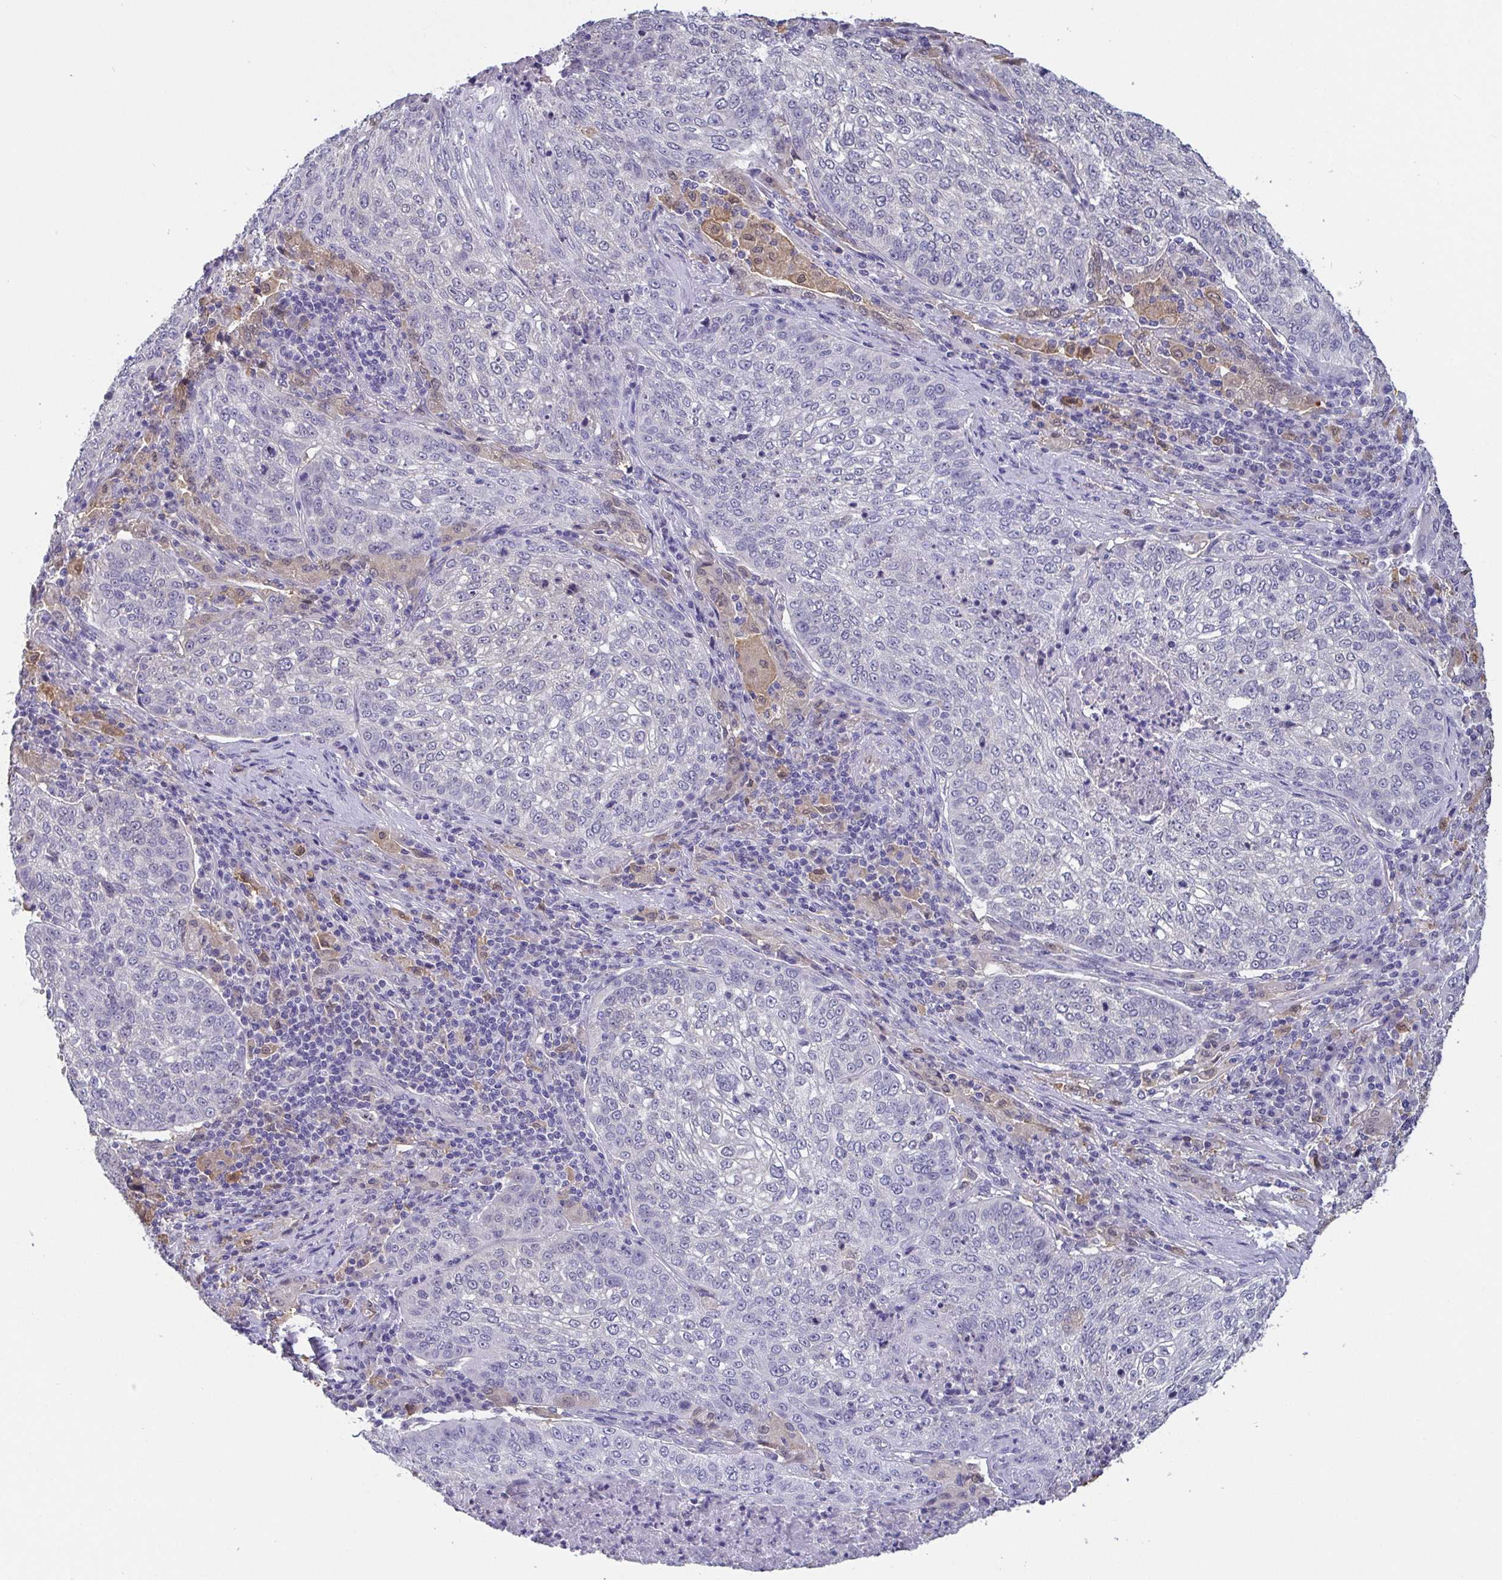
{"staining": {"intensity": "negative", "quantity": "none", "location": "none"}, "tissue": "lung cancer", "cell_type": "Tumor cells", "image_type": "cancer", "snomed": [{"axis": "morphology", "description": "Squamous cell carcinoma, NOS"}, {"axis": "topography", "description": "Lung"}], "caption": "Immunohistochemistry photomicrograph of human lung squamous cell carcinoma stained for a protein (brown), which shows no expression in tumor cells.", "gene": "IDH1", "patient": {"sex": "male", "age": 63}}